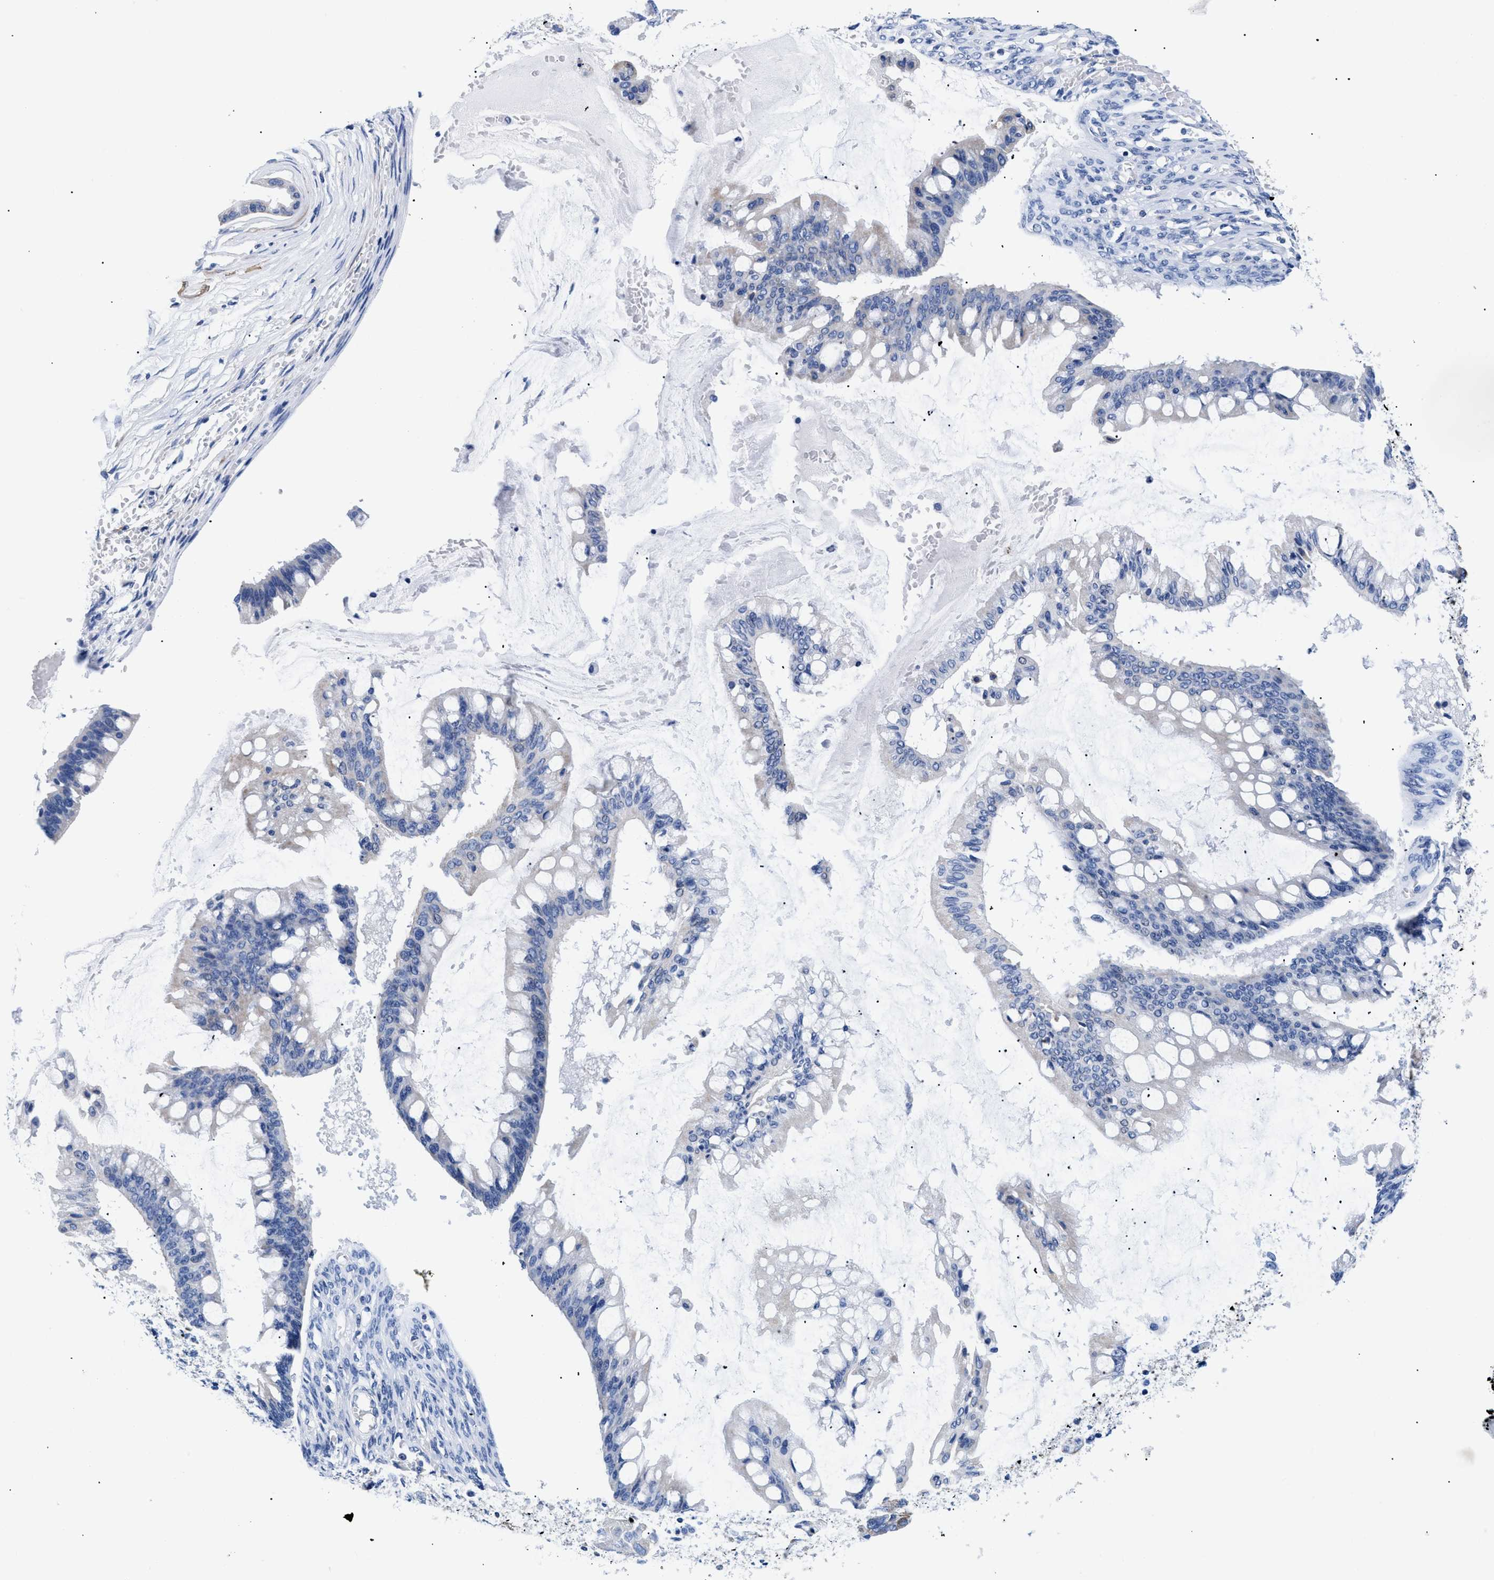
{"staining": {"intensity": "negative", "quantity": "none", "location": "none"}, "tissue": "ovarian cancer", "cell_type": "Tumor cells", "image_type": "cancer", "snomed": [{"axis": "morphology", "description": "Cystadenocarcinoma, mucinous, NOS"}, {"axis": "topography", "description": "Ovary"}], "caption": "This is a photomicrograph of immunohistochemistry (IHC) staining of ovarian cancer (mucinous cystadenocarcinoma), which shows no positivity in tumor cells.", "gene": "GPR149", "patient": {"sex": "female", "age": 73}}